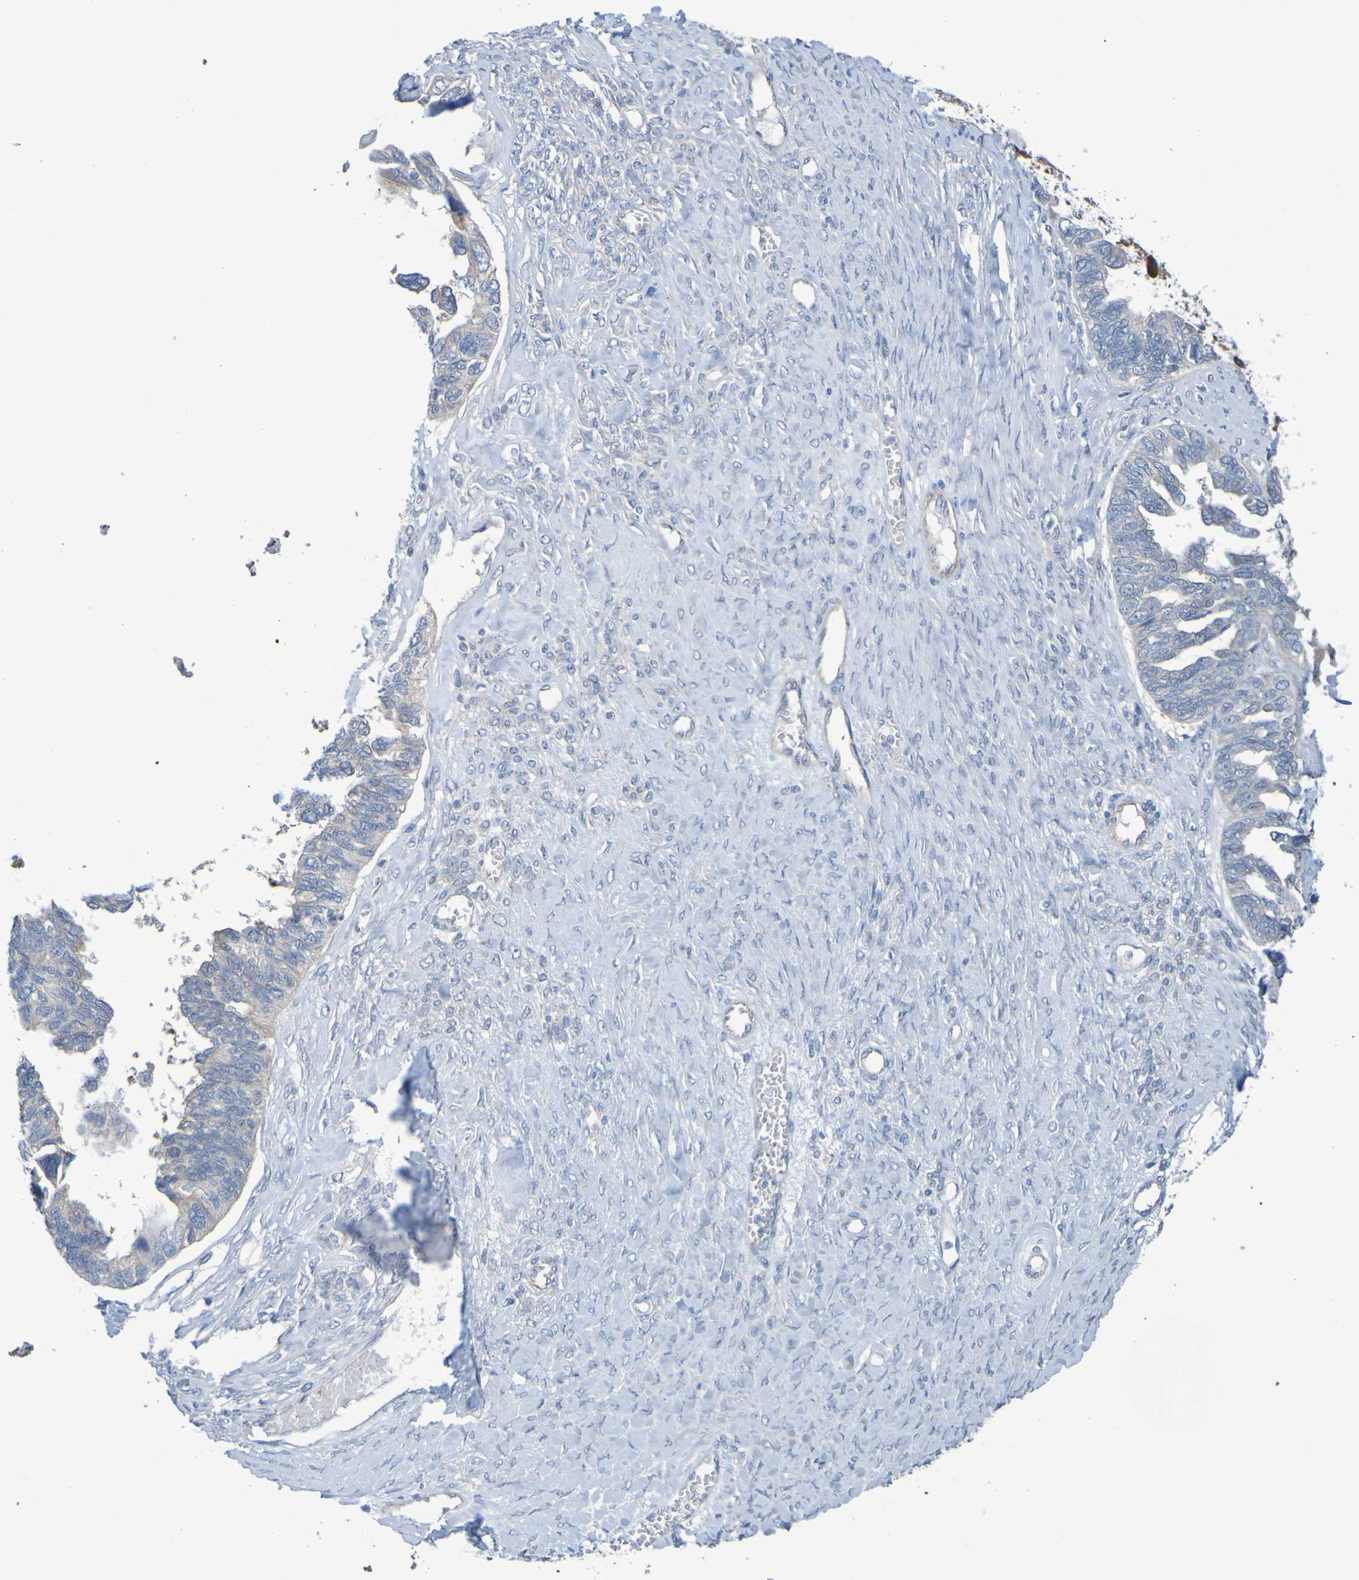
{"staining": {"intensity": "negative", "quantity": "none", "location": "none"}, "tissue": "ovarian cancer", "cell_type": "Tumor cells", "image_type": "cancer", "snomed": [{"axis": "morphology", "description": "Cystadenocarcinoma, serous, NOS"}, {"axis": "topography", "description": "Ovary"}], "caption": "DAB immunohistochemical staining of ovarian serous cystadenocarcinoma reveals no significant positivity in tumor cells.", "gene": "NPRL3", "patient": {"sex": "female", "age": 79}}